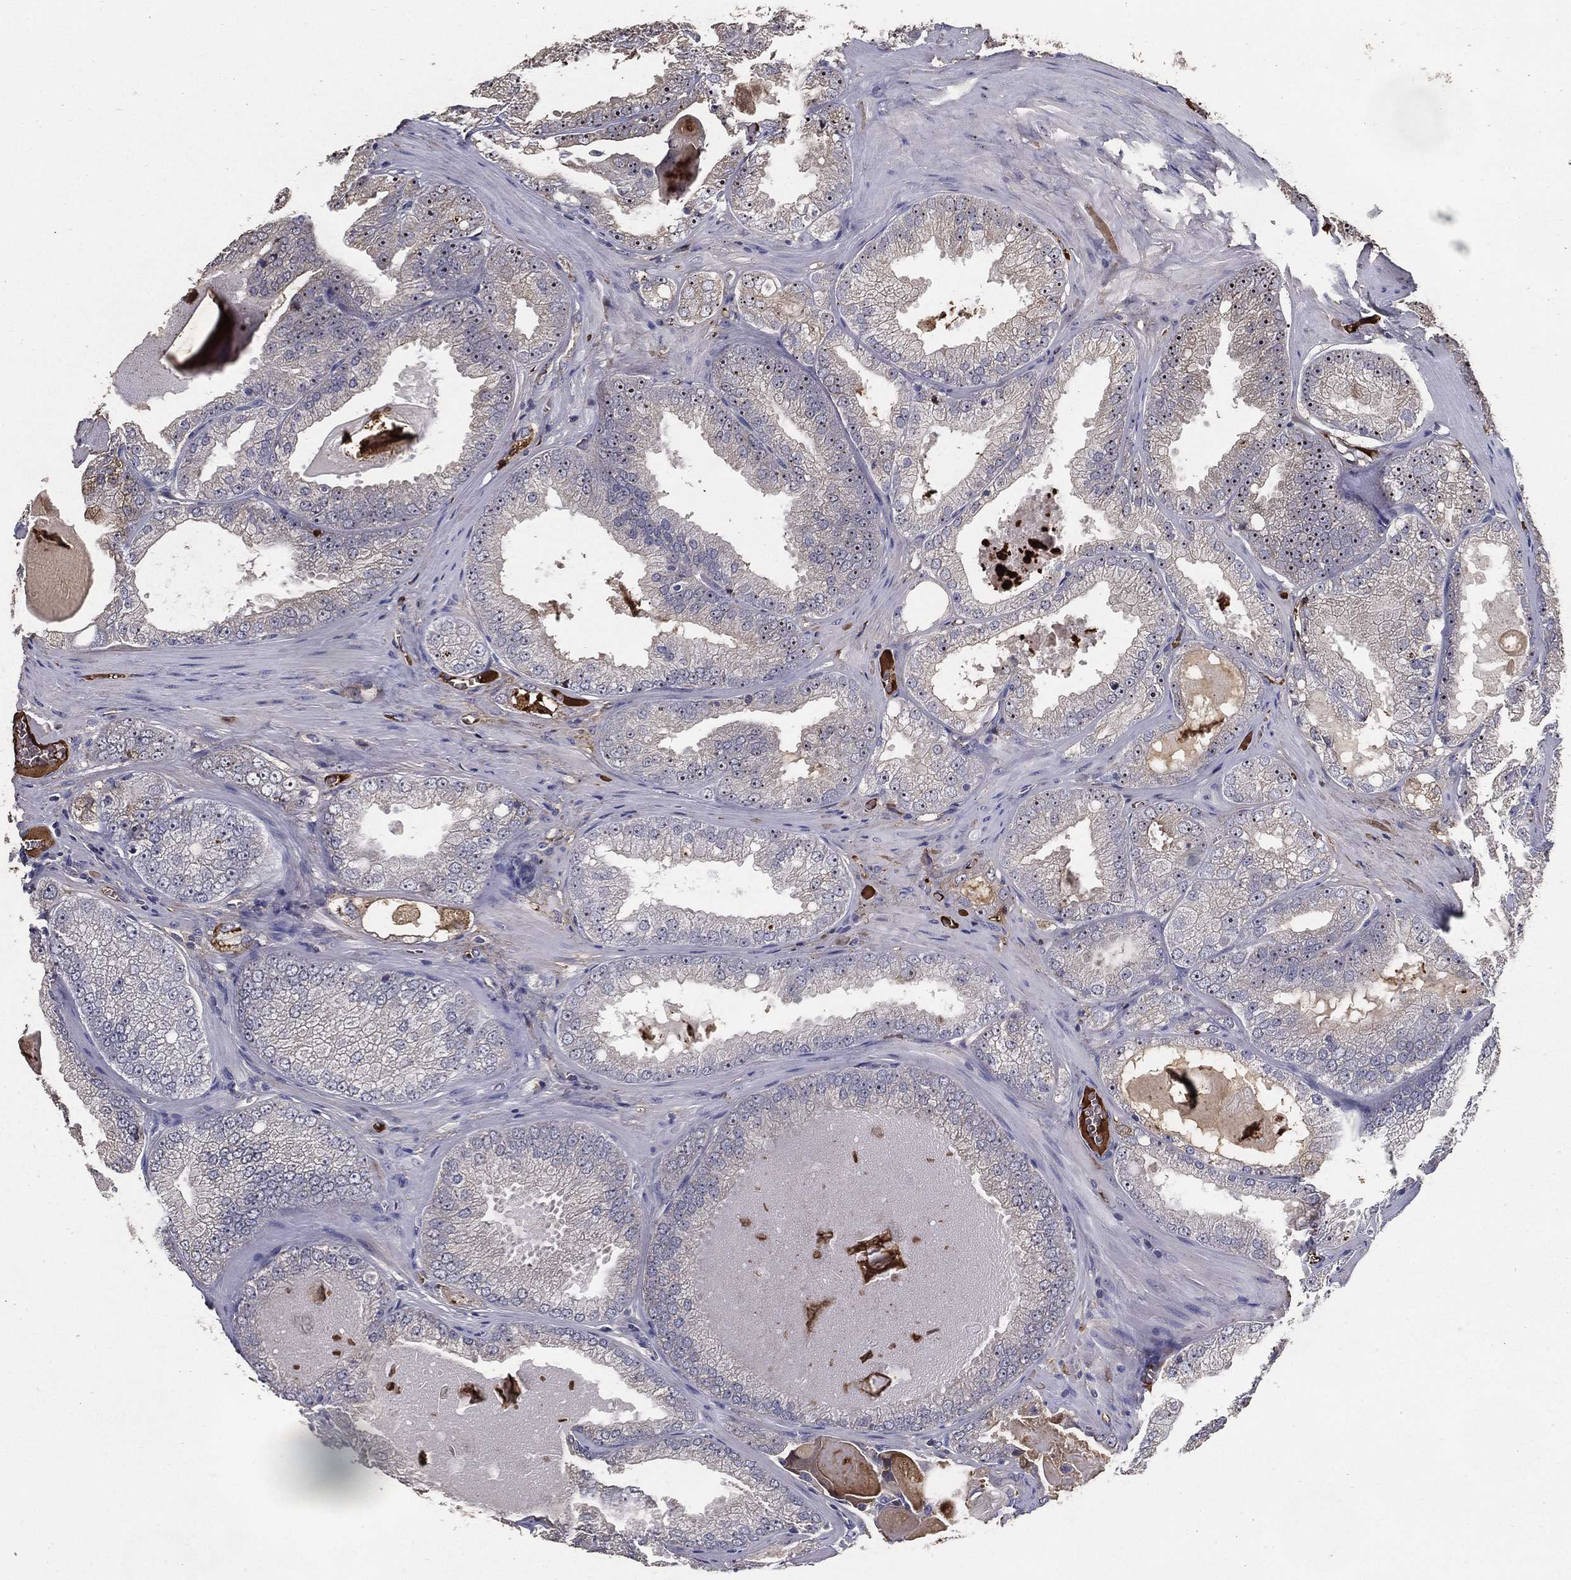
{"staining": {"intensity": "weak", "quantity": "<25%", "location": "cytoplasmic/membranous"}, "tissue": "prostate cancer", "cell_type": "Tumor cells", "image_type": "cancer", "snomed": [{"axis": "morphology", "description": "Adenocarcinoma, Low grade"}, {"axis": "topography", "description": "Prostate"}], "caption": "IHC of adenocarcinoma (low-grade) (prostate) exhibits no positivity in tumor cells.", "gene": "EFNA1", "patient": {"sex": "male", "age": 72}}